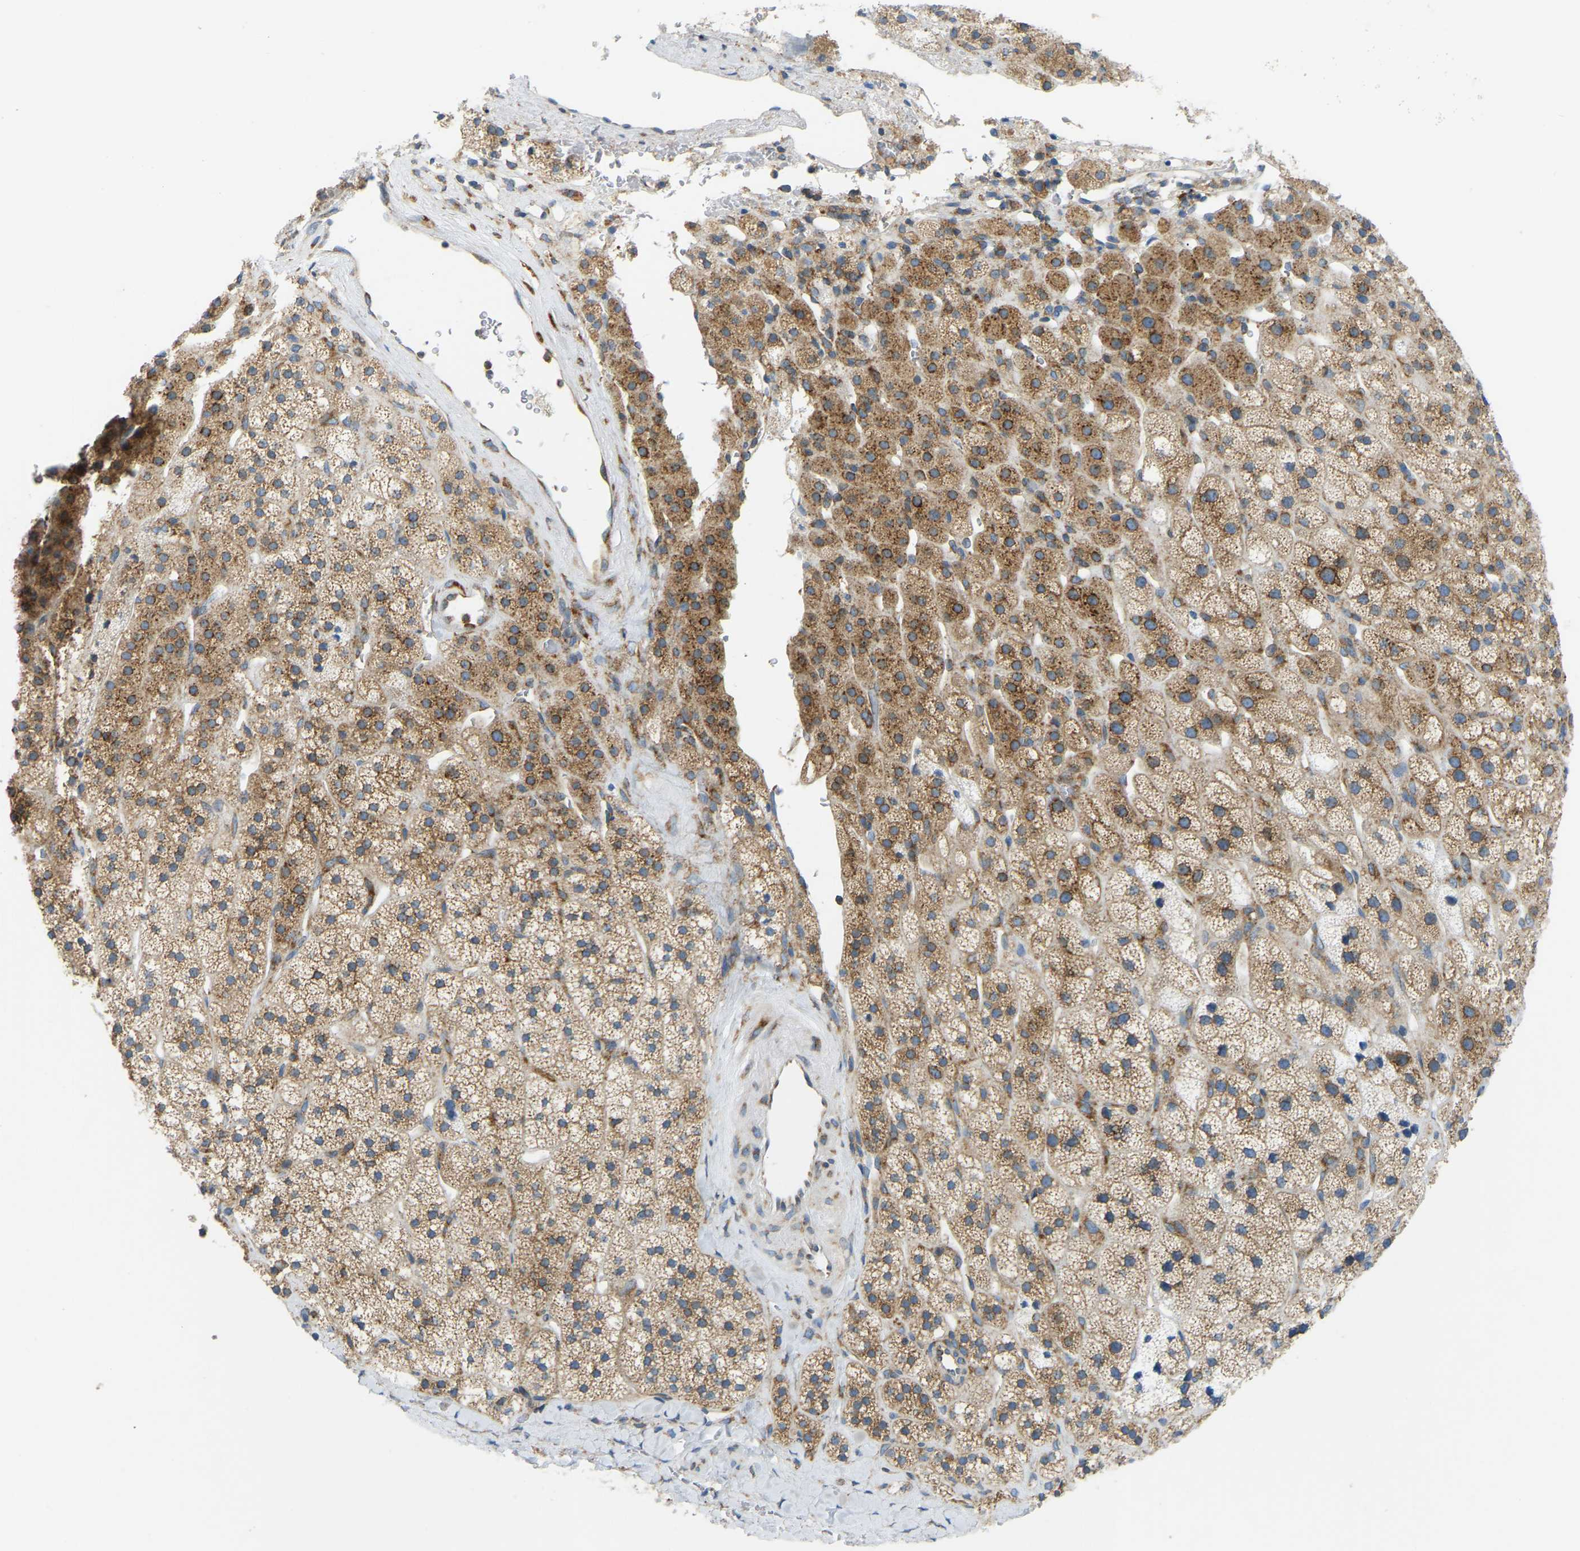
{"staining": {"intensity": "moderate", "quantity": ">75%", "location": "cytoplasmic/membranous"}, "tissue": "adrenal gland", "cell_type": "Glandular cells", "image_type": "normal", "snomed": [{"axis": "morphology", "description": "Normal tissue, NOS"}, {"axis": "topography", "description": "Adrenal gland"}], "caption": "Moderate cytoplasmic/membranous protein expression is seen in about >75% of glandular cells in adrenal gland. (DAB = brown stain, brightfield microscopy at high magnification).", "gene": "SND1", "patient": {"sex": "male", "age": 56}}